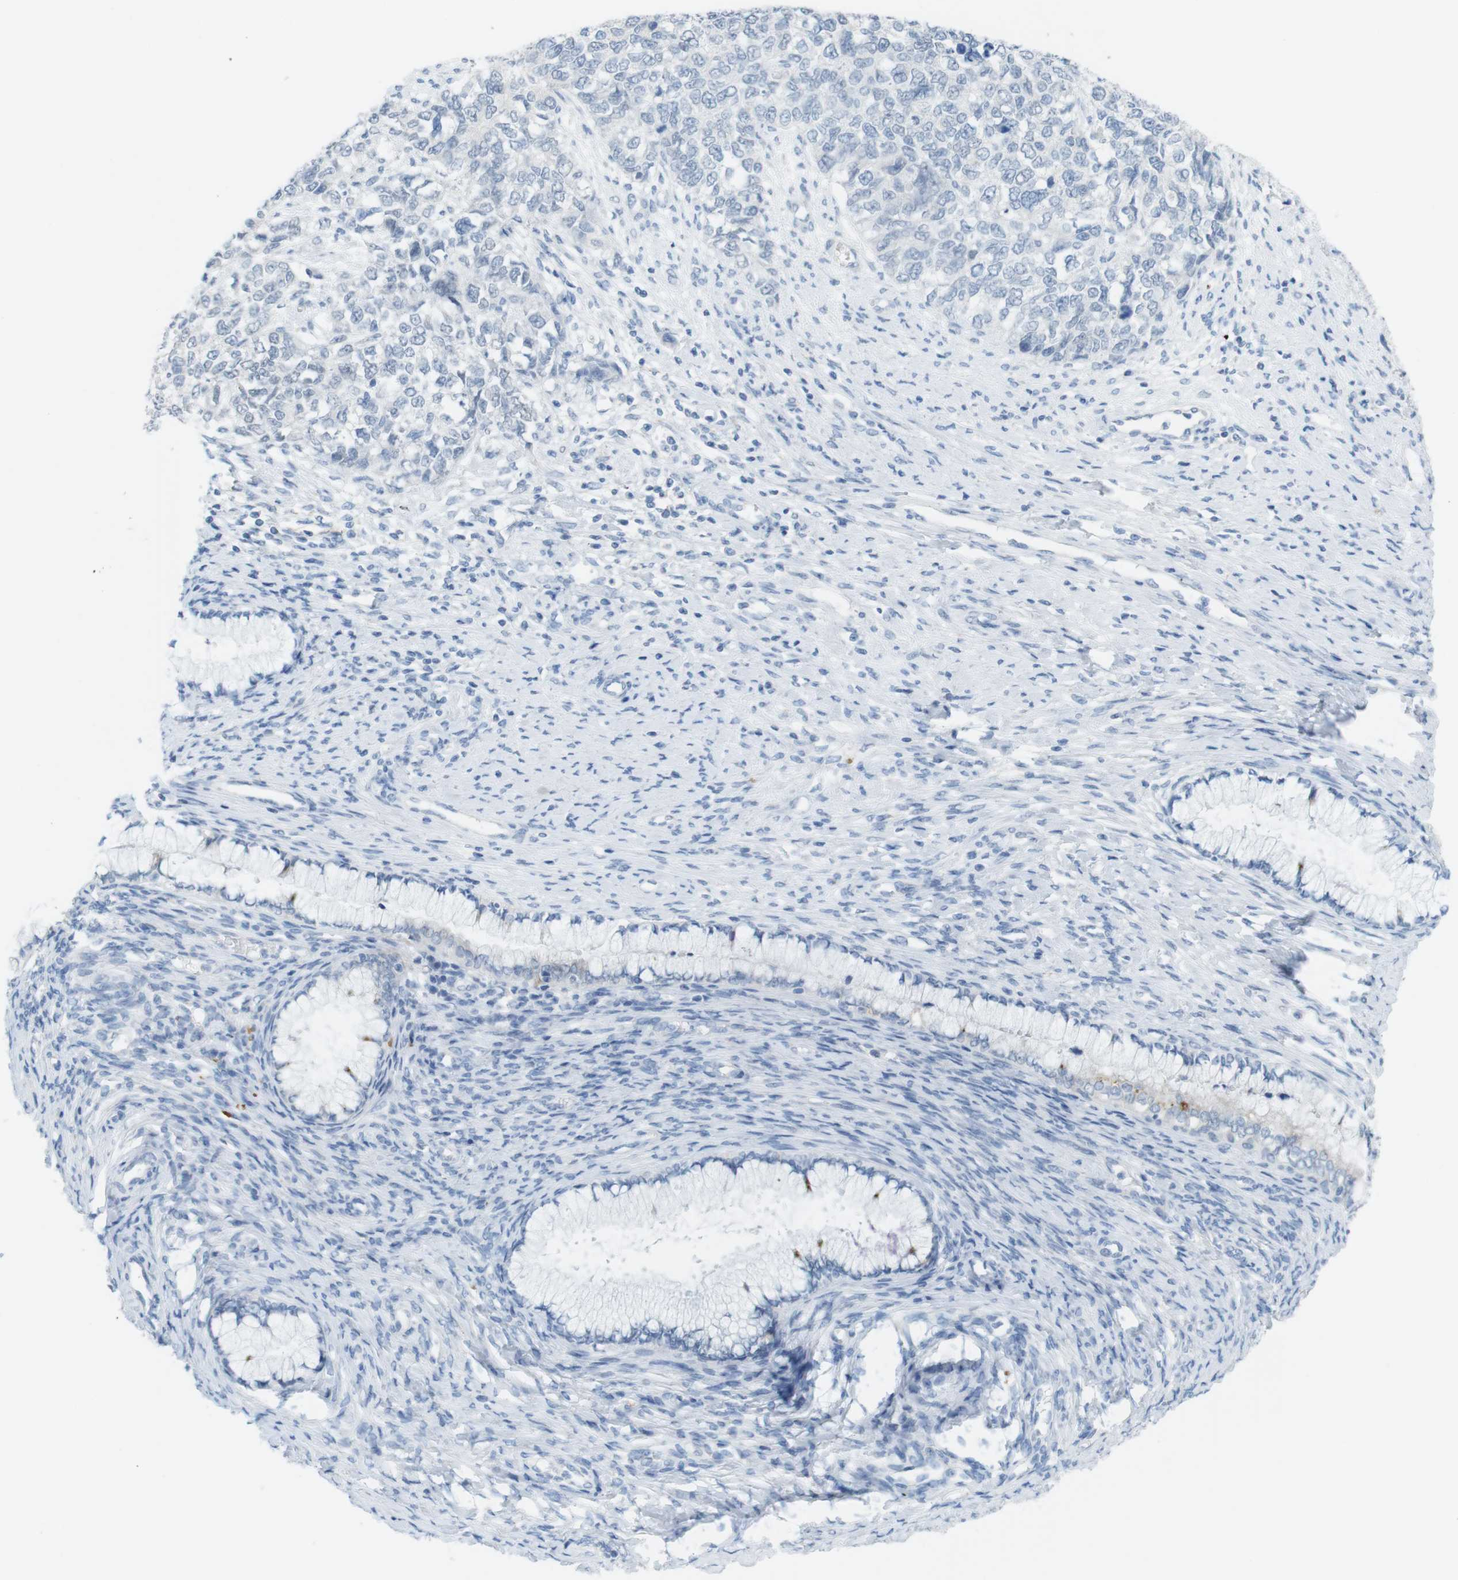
{"staining": {"intensity": "negative", "quantity": "none", "location": "none"}, "tissue": "cervical cancer", "cell_type": "Tumor cells", "image_type": "cancer", "snomed": [{"axis": "morphology", "description": "Squamous cell carcinoma, NOS"}, {"axis": "topography", "description": "Cervix"}], "caption": "This is a image of immunohistochemistry (IHC) staining of squamous cell carcinoma (cervical), which shows no expression in tumor cells.", "gene": "YIPF1", "patient": {"sex": "female", "age": 63}}